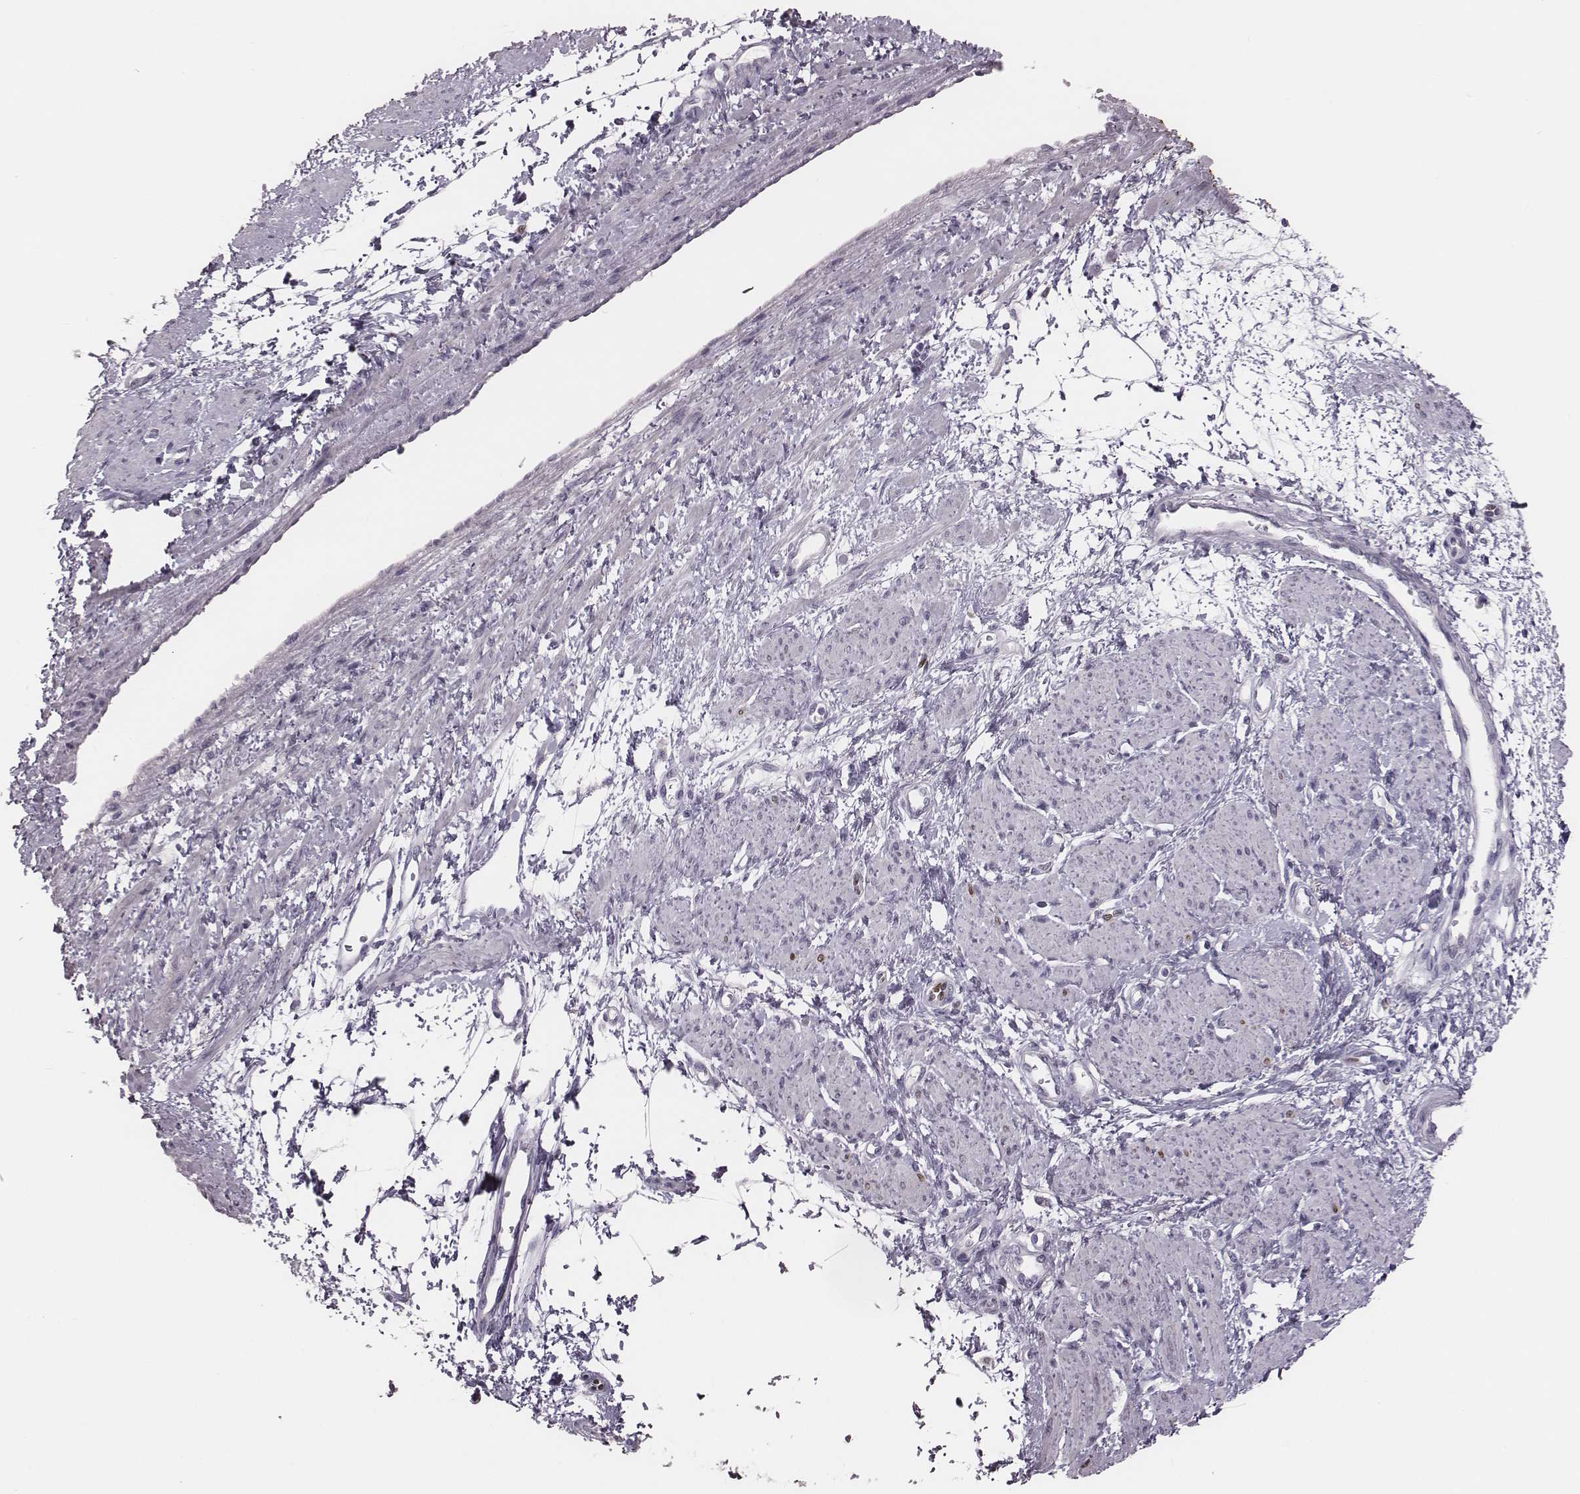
{"staining": {"intensity": "negative", "quantity": "none", "location": "none"}, "tissue": "smooth muscle", "cell_type": "Smooth muscle cells", "image_type": "normal", "snomed": [{"axis": "morphology", "description": "Normal tissue, NOS"}, {"axis": "topography", "description": "Smooth muscle"}, {"axis": "topography", "description": "Uterus"}], "caption": "Immunohistochemistry of unremarkable smooth muscle shows no expression in smooth muscle cells. (Stains: DAB (3,3'-diaminobenzidine) immunohistochemistry with hematoxylin counter stain, Microscopy: brightfield microscopy at high magnification).", "gene": "ADGRF4", "patient": {"sex": "female", "age": 39}}